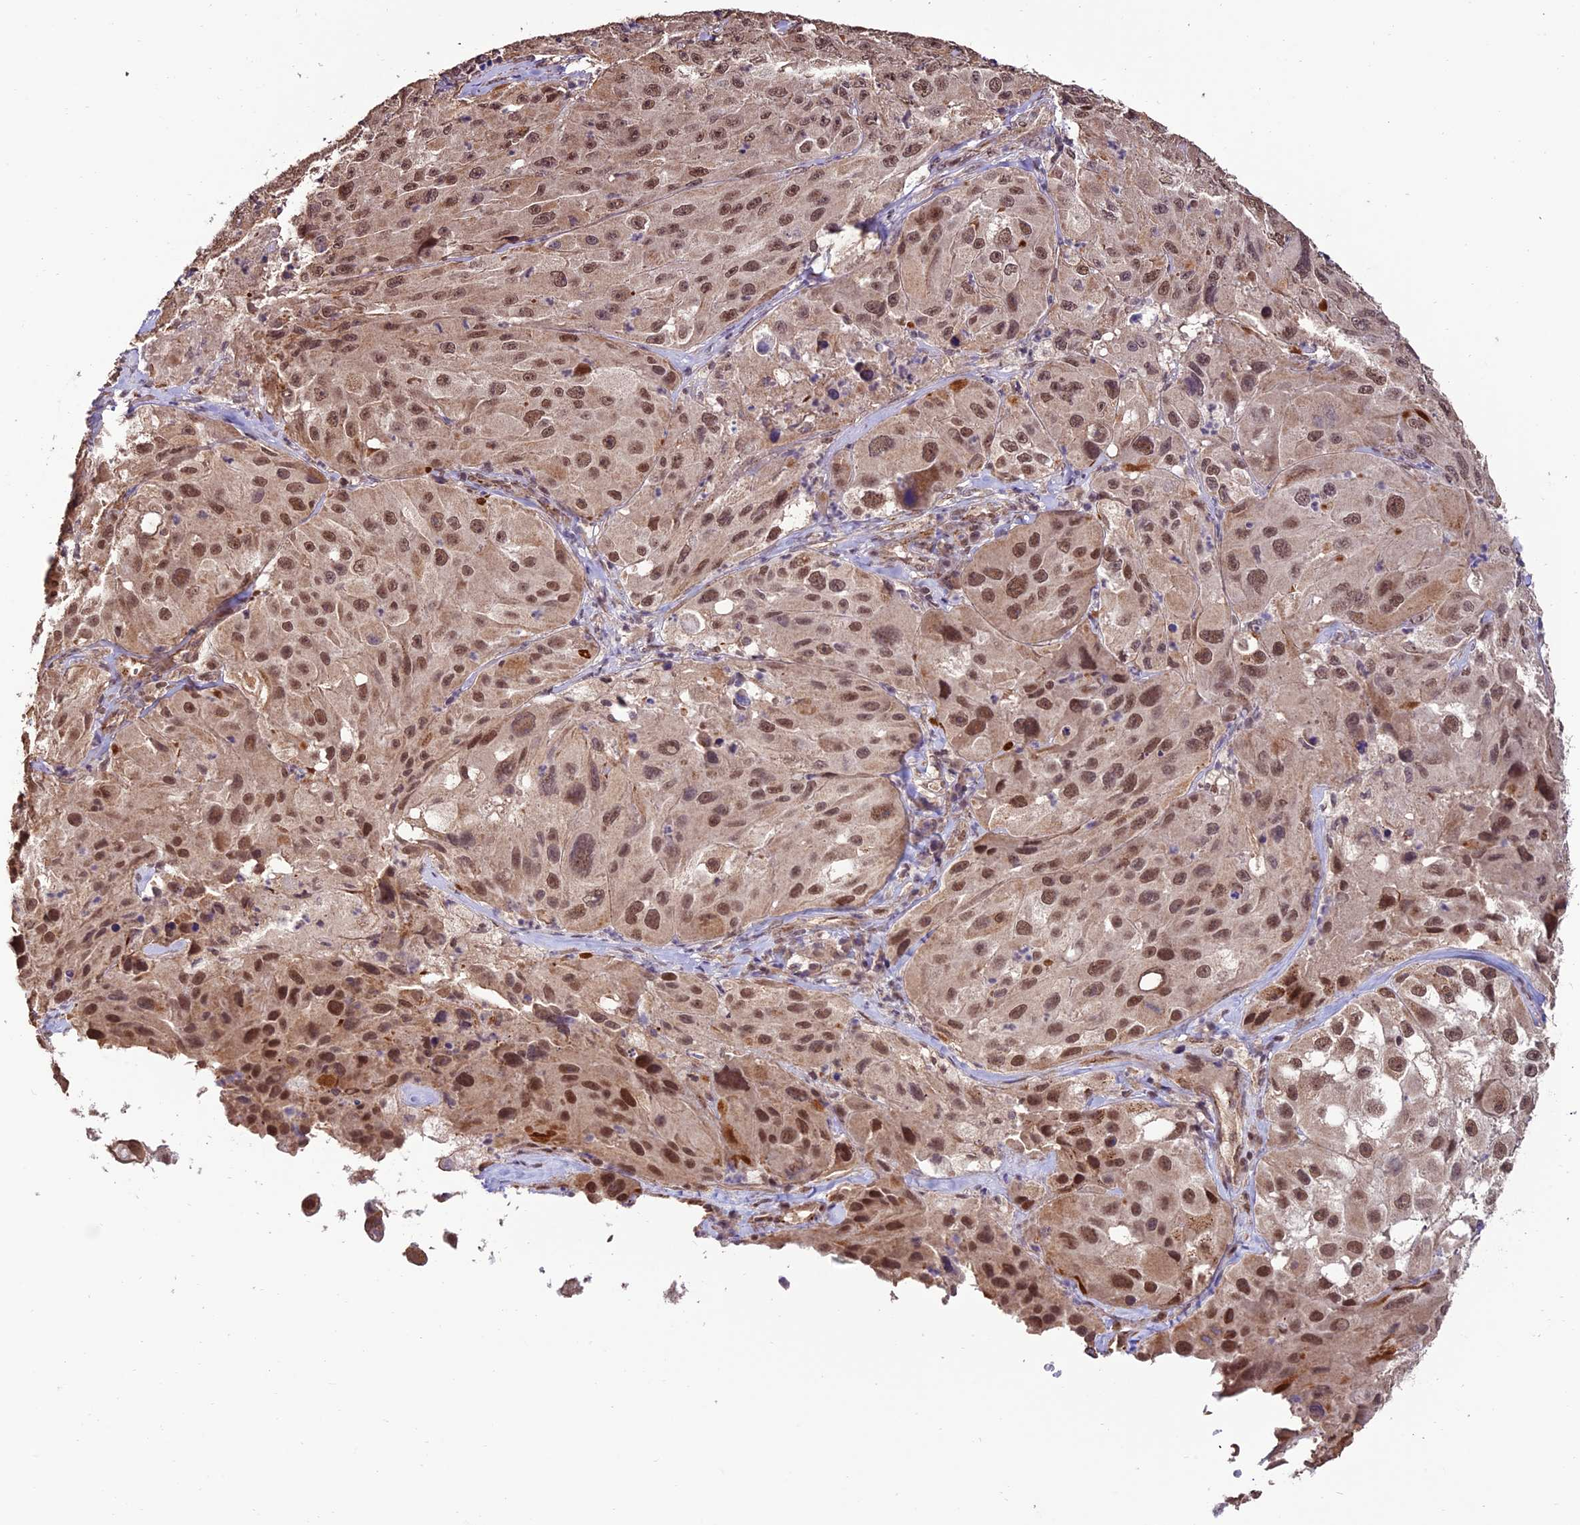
{"staining": {"intensity": "moderate", "quantity": ">75%", "location": "nuclear"}, "tissue": "melanoma", "cell_type": "Tumor cells", "image_type": "cancer", "snomed": [{"axis": "morphology", "description": "Malignant melanoma, Metastatic site"}, {"axis": "topography", "description": "Lymph node"}], "caption": "Immunohistochemical staining of human malignant melanoma (metastatic site) demonstrates moderate nuclear protein staining in about >75% of tumor cells. (DAB (3,3'-diaminobenzidine) = brown stain, brightfield microscopy at high magnification).", "gene": "CABIN1", "patient": {"sex": "male", "age": 62}}